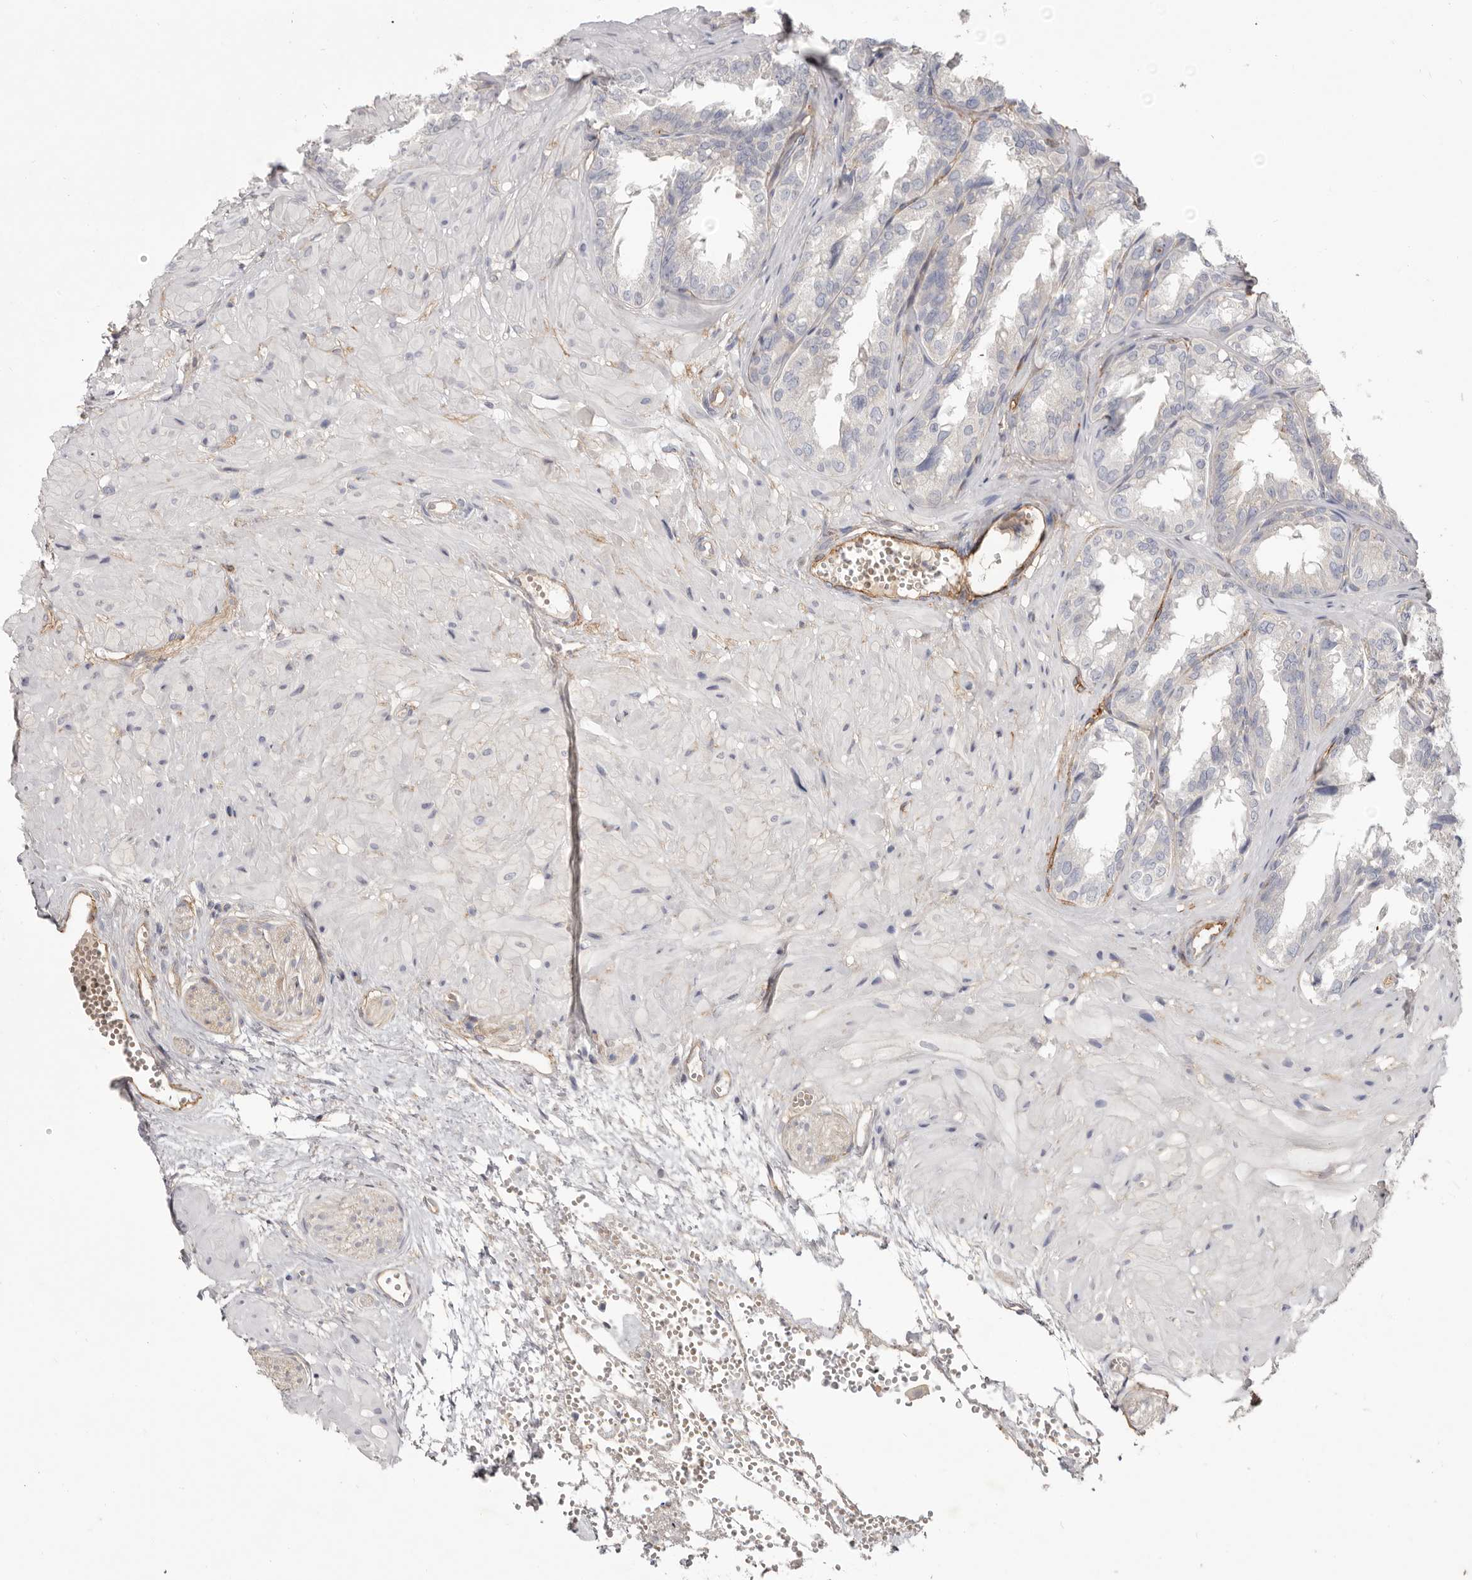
{"staining": {"intensity": "negative", "quantity": "none", "location": "none"}, "tissue": "seminal vesicle", "cell_type": "Glandular cells", "image_type": "normal", "snomed": [{"axis": "morphology", "description": "Normal tissue, NOS"}, {"axis": "topography", "description": "Prostate"}, {"axis": "topography", "description": "Seminal veicle"}], "caption": "A histopathology image of human seminal vesicle is negative for staining in glandular cells. (DAB (3,3'-diaminobenzidine) immunohistochemistry (IHC) with hematoxylin counter stain).", "gene": "LRRC66", "patient": {"sex": "male", "age": 51}}